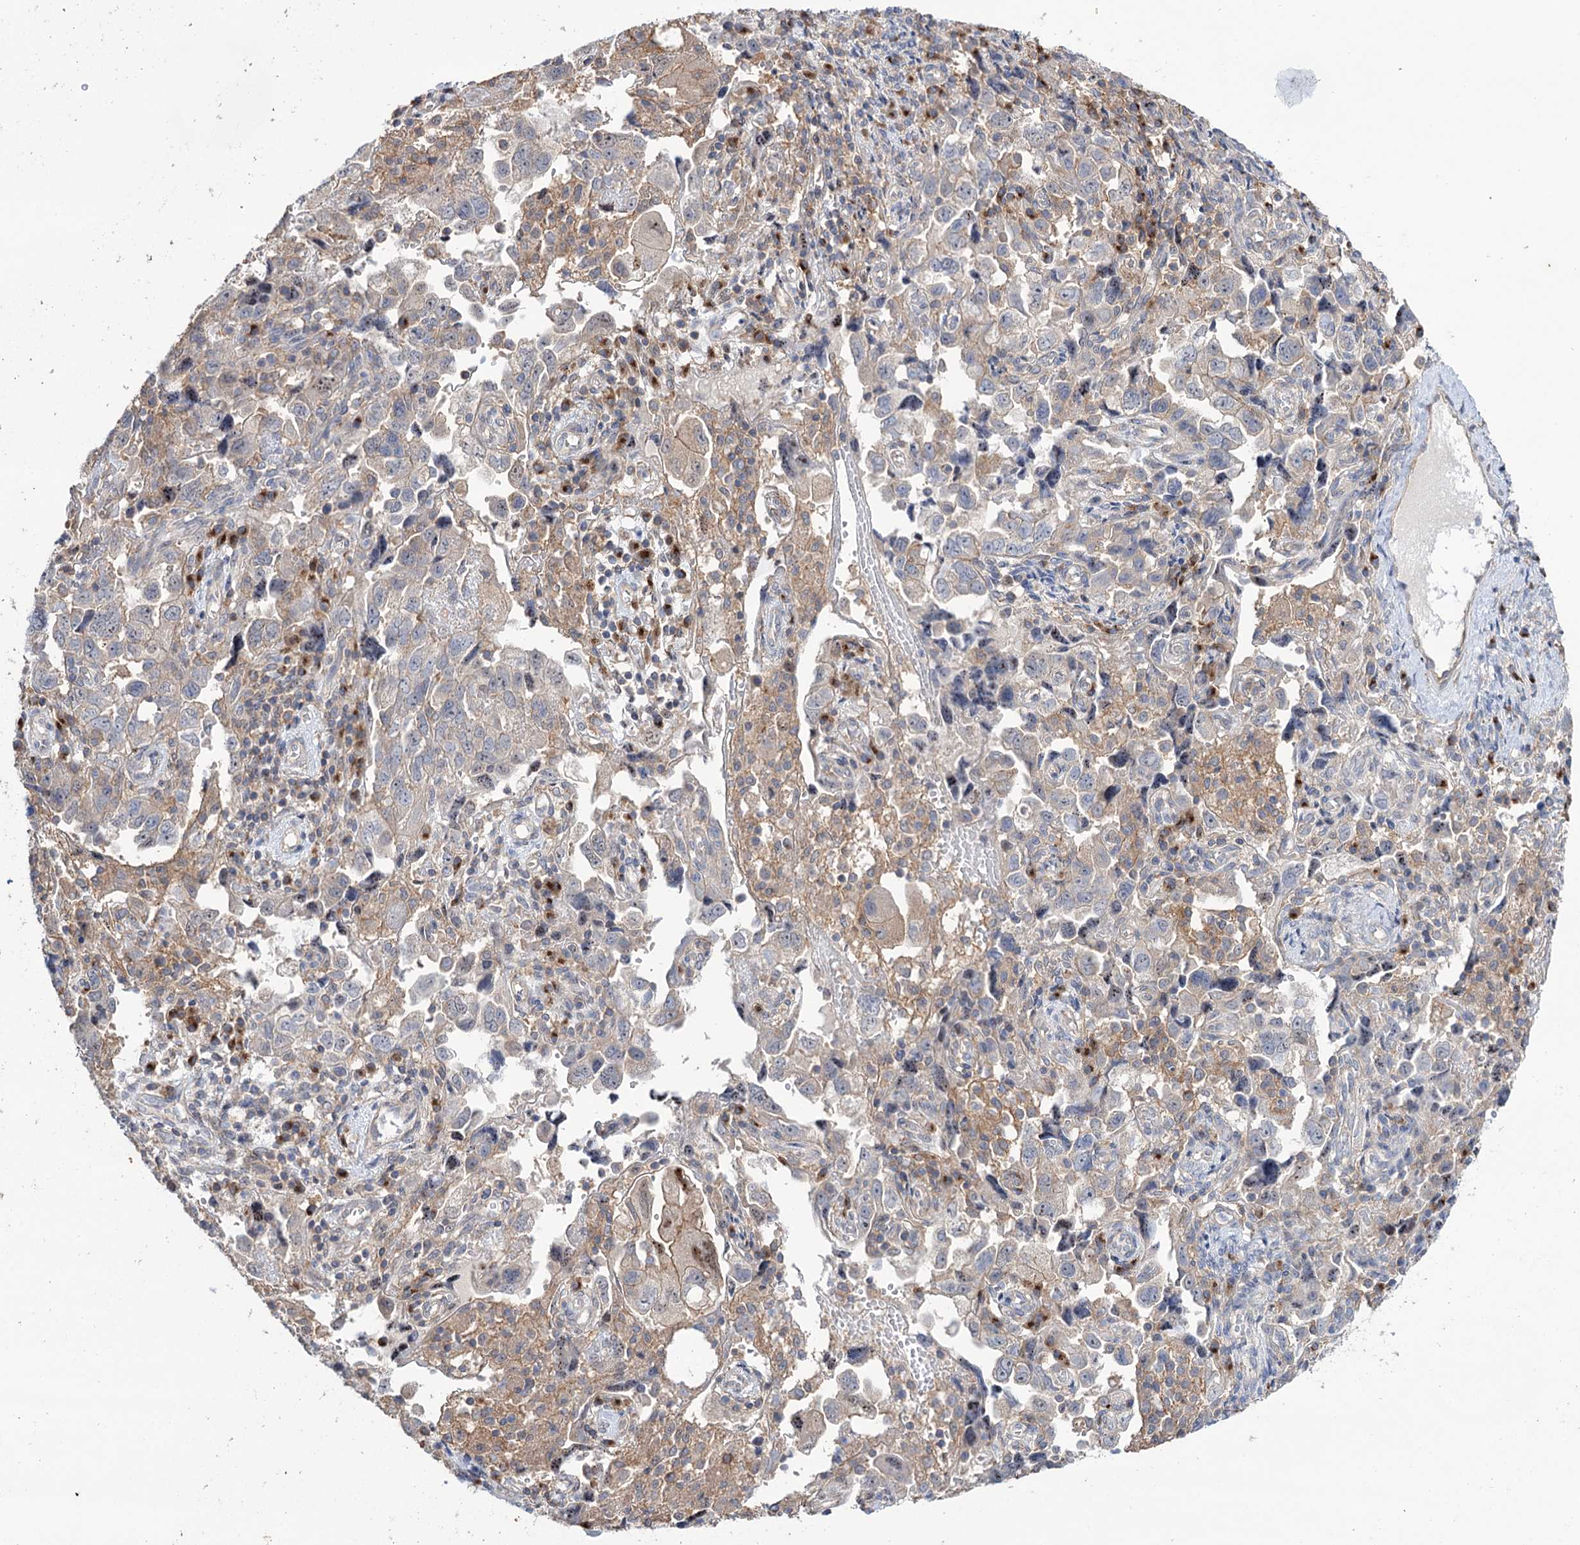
{"staining": {"intensity": "weak", "quantity": "25%-75%", "location": "cytoplasmic/membranous"}, "tissue": "ovarian cancer", "cell_type": "Tumor cells", "image_type": "cancer", "snomed": [{"axis": "morphology", "description": "Carcinoma, NOS"}, {"axis": "morphology", "description": "Cystadenocarcinoma, serous, NOS"}, {"axis": "topography", "description": "Ovary"}], "caption": "Carcinoma (ovarian) tissue displays weak cytoplasmic/membranous staining in about 25%-75% of tumor cells, visualized by immunohistochemistry. The staining was performed using DAB to visualize the protein expression in brown, while the nuclei were stained in blue with hematoxylin (Magnification: 20x).", "gene": "SEC24A", "patient": {"sex": "female", "age": 69}}